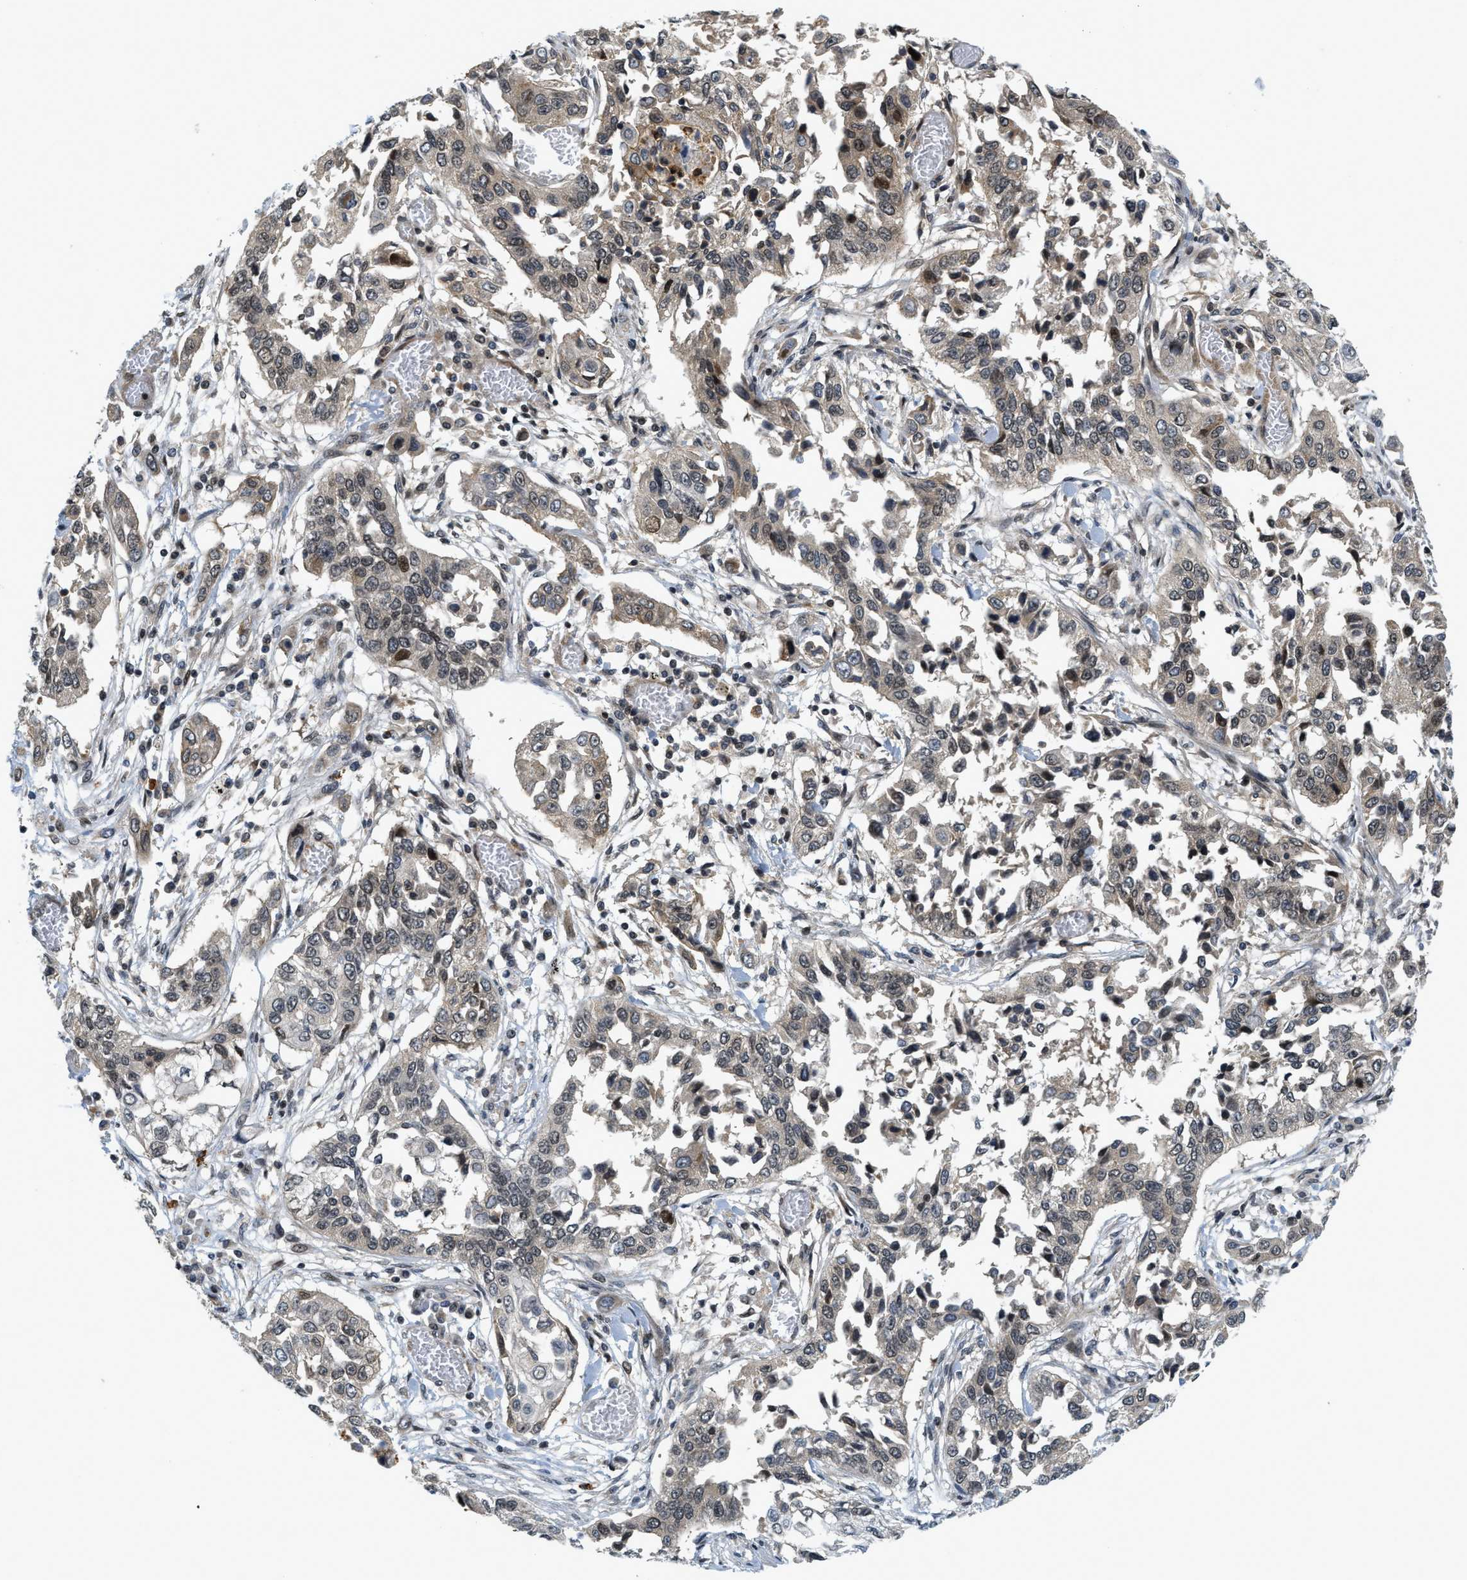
{"staining": {"intensity": "moderate", "quantity": "<25%", "location": "nuclear"}, "tissue": "lung cancer", "cell_type": "Tumor cells", "image_type": "cancer", "snomed": [{"axis": "morphology", "description": "Squamous cell carcinoma, NOS"}, {"axis": "topography", "description": "Lung"}], "caption": "Immunohistochemistry (IHC) histopathology image of human lung cancer stained for a protein (brown), which demonstrates low levels of moderate nuclear positivity in about <25% of tumor cells.", "gene": "KMT2A", "patient": {"sex": "male", "age": 71}}